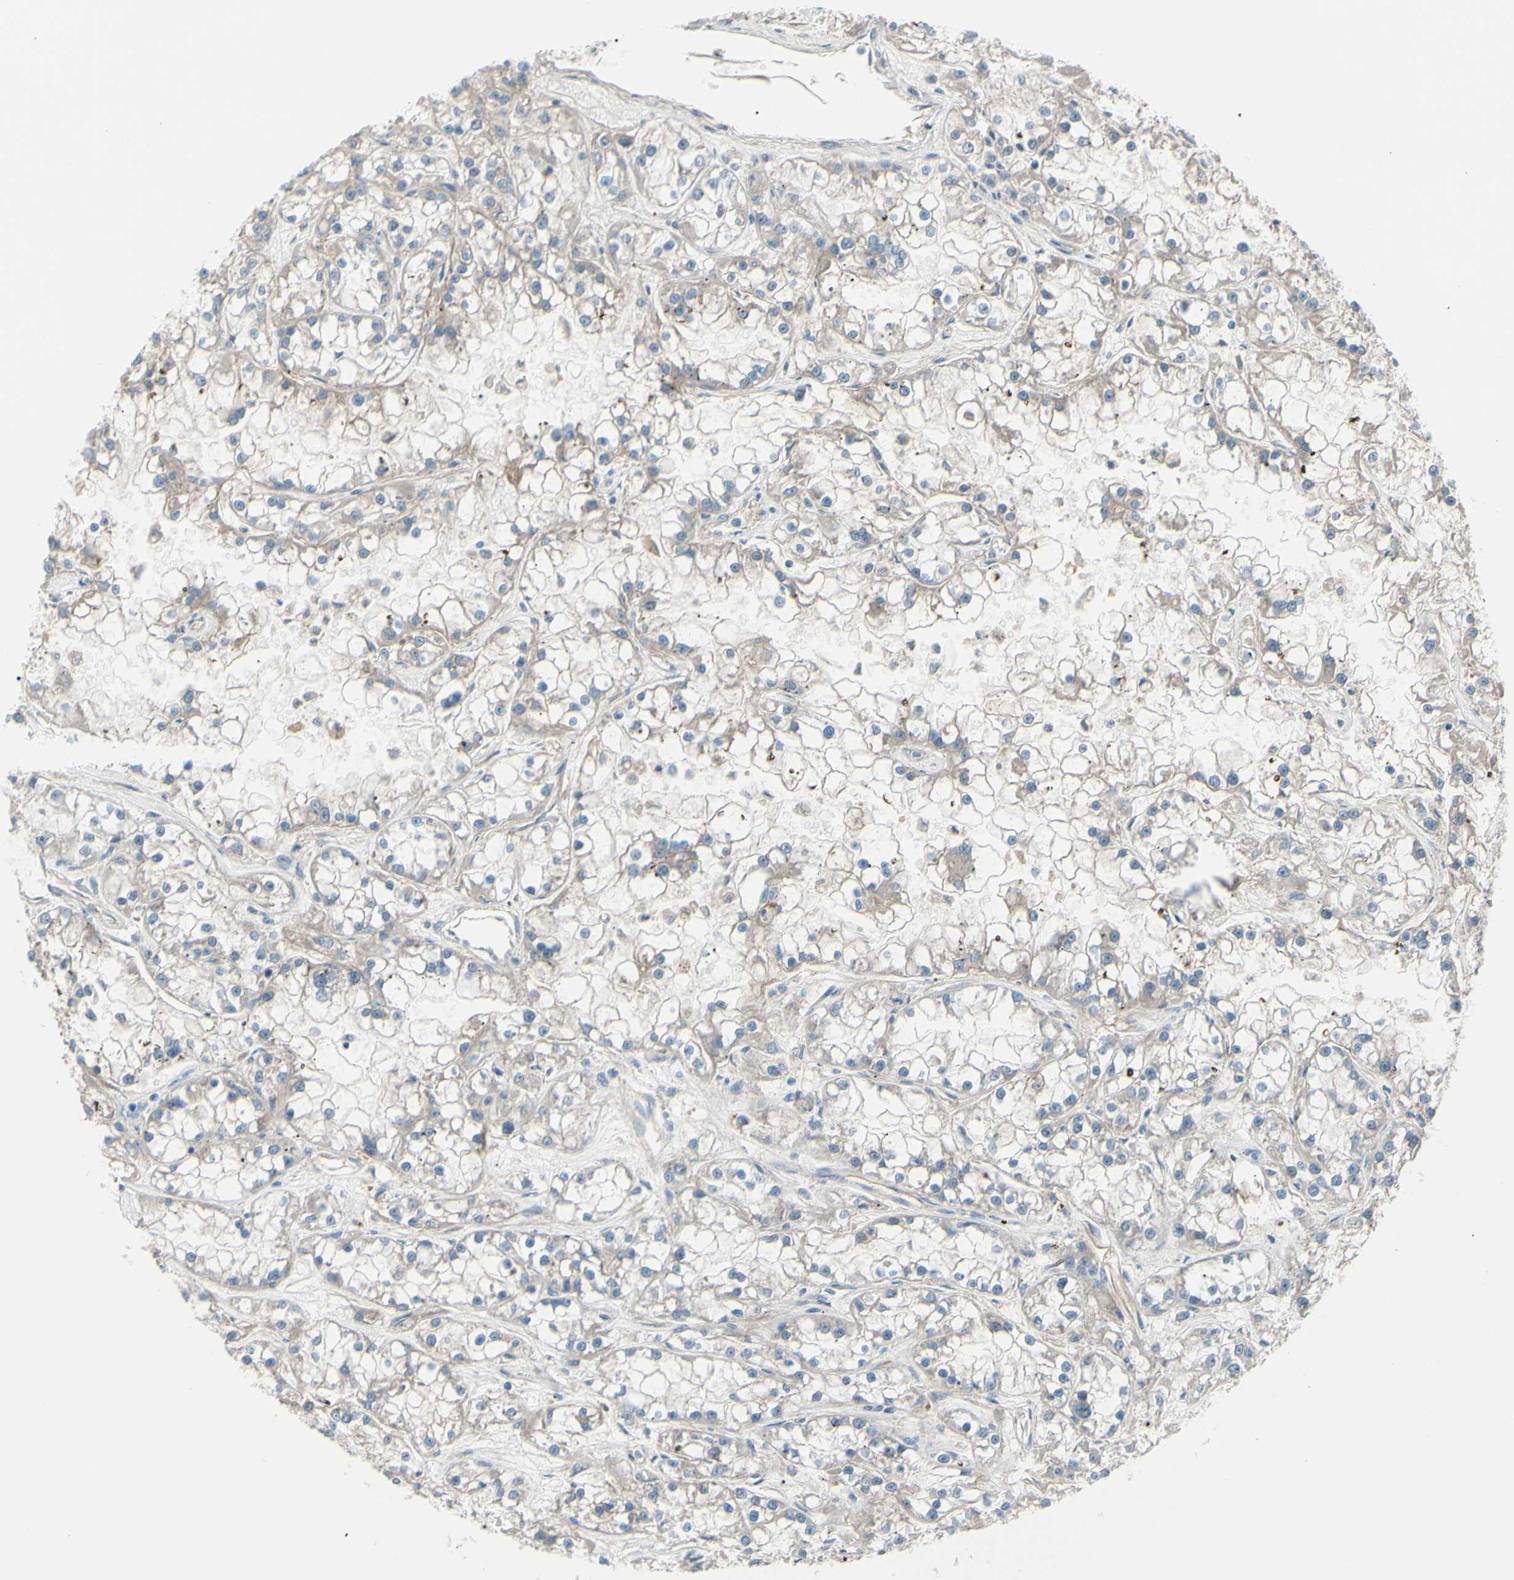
{"staining": {"intensity": "weak", "quantity": ">75%", "location": "cytoplasmic/membranous"}, "tissue": "renal cancer", "cell_type": "Tumor cells", "image_type": "cancer", "snomed": [{"axis": "morphology", "description": "Adenocarcinoma, NOS"}, {"axis": "topography", "description": "Kidney"}], "caption": "Protein expression analysis of renal cancer (adenocarcinoma) displays weak cytoplasmic/membranous staining in about >75% of tumor cells. (DAB (3,3'-diaminobenzidine) = brown stain, brightfield microscopy at high magnification).", "gene": "PCDHGA2", "patient": {"sex": "female", "age": 52}}